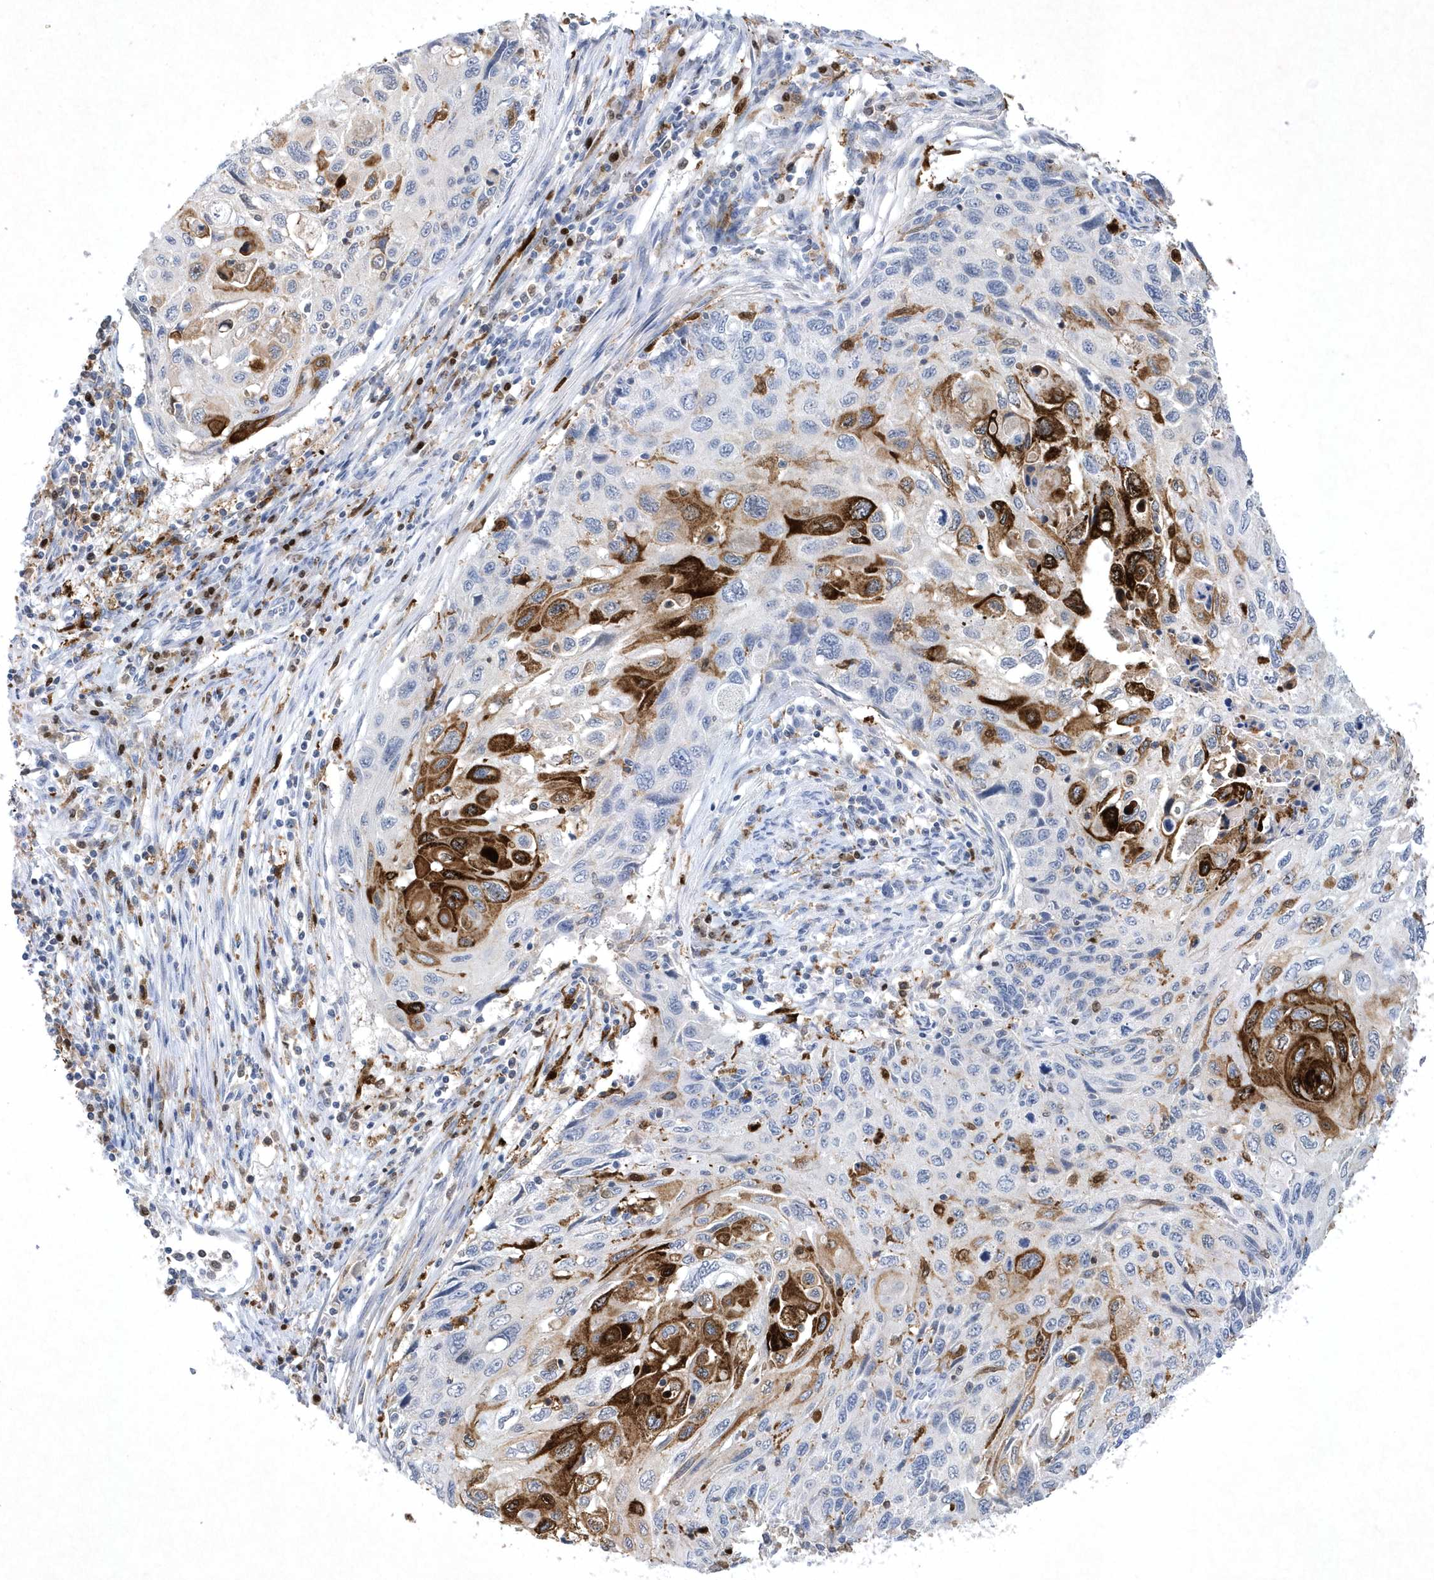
{"staining": {"intensity": "strong", "quantity": "<25%", "location": "cytoplasmic/membranous"}, "tissue": "cervical cancer", "cell_type": "Tumor cells", "image_type": "cancer", "snomed": [{"axis": "morphology", "description": "Squamous cell carcinoma, NOS"}, {"axis": "topography", "description": "Cervix"}], "caption": "High-power microscopy captured an immunohistochemistry histopathology image of cervical squamous cell carcinoma, revealing strong cytoplasmic/membranous positivity in approximately <25% of tumor cells.", "gene": "BHLHA15", "patient": {"sex": "female", "age": 70}}